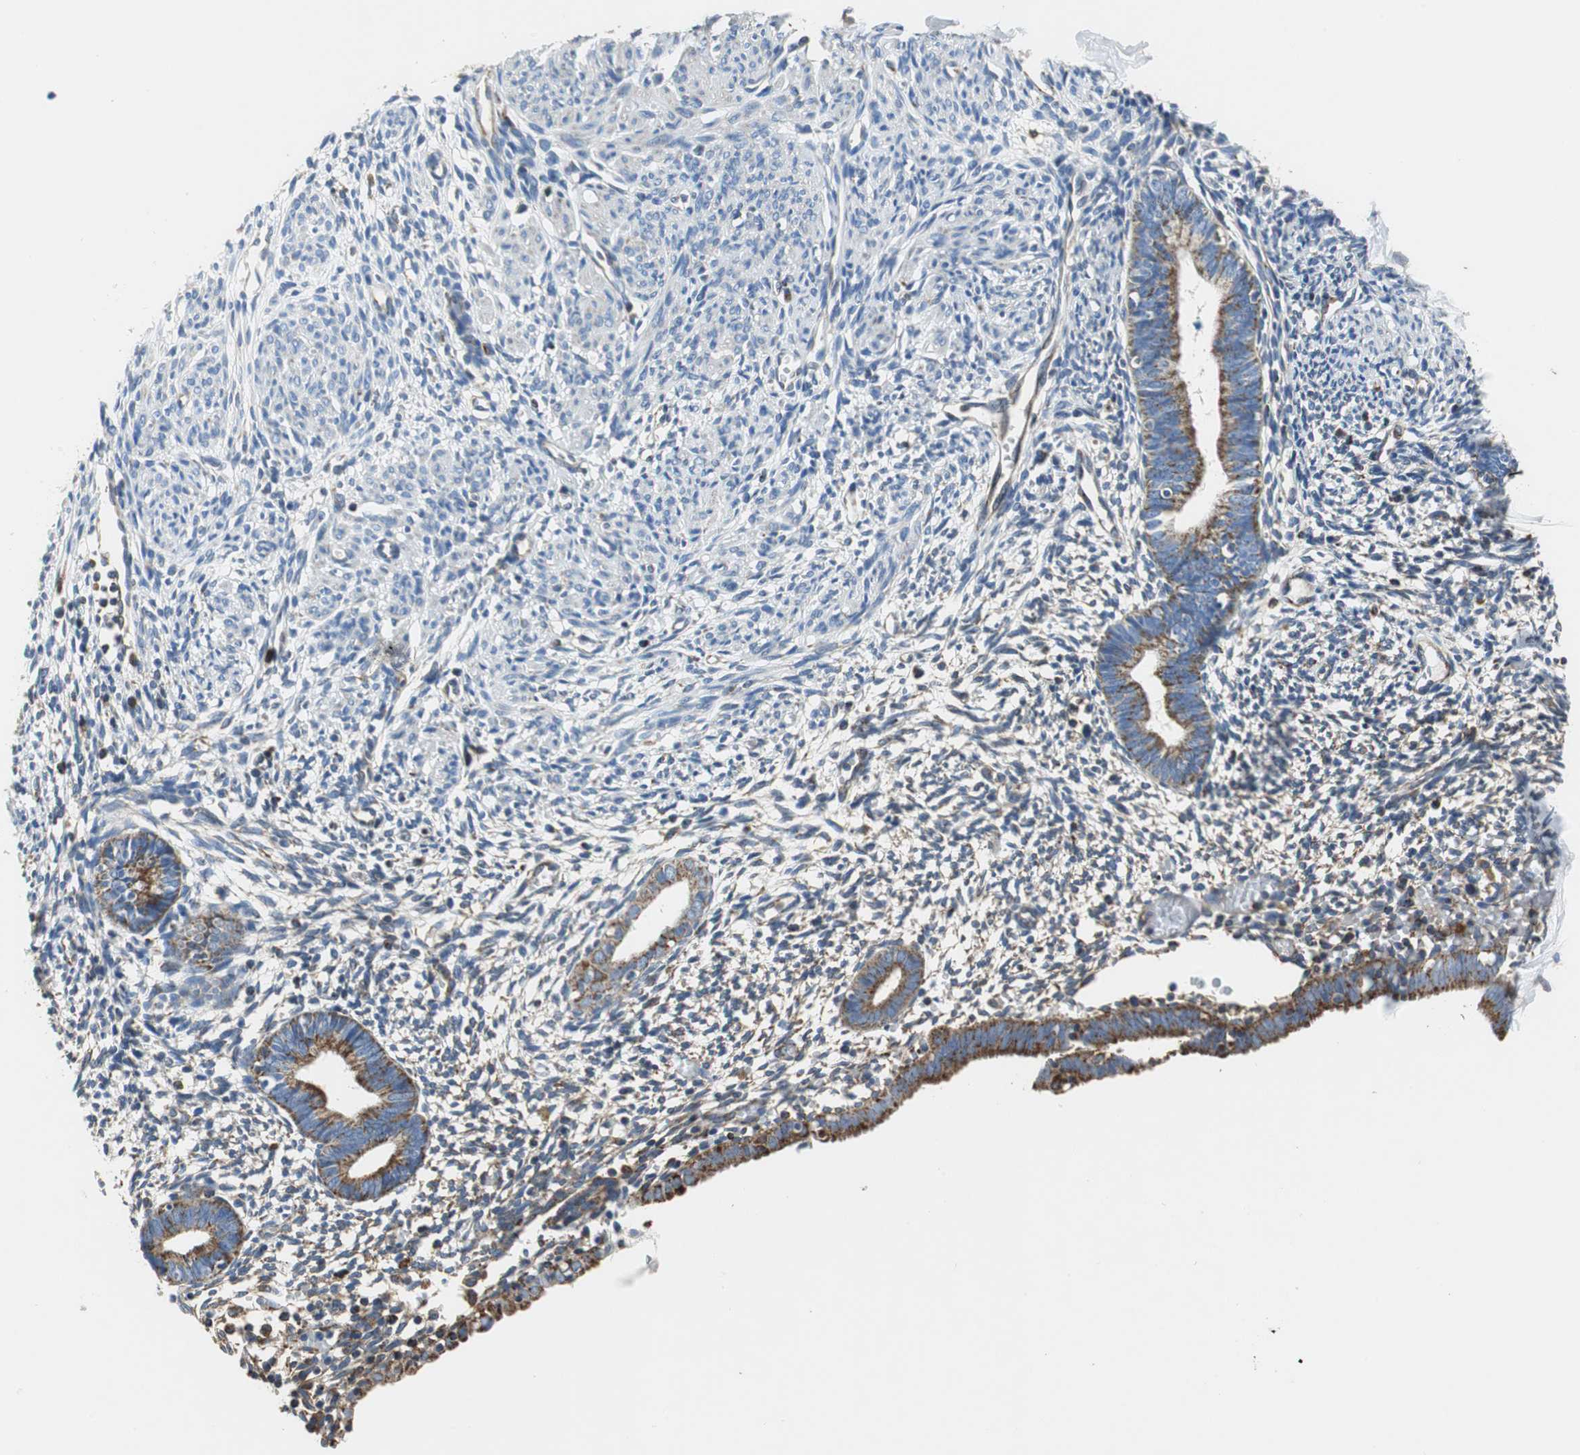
{"staining": {"intensity": "negative", "quantity": "none", "location": "none"}, "tissue": "endometrium", "cell_type": "Cells in endometrial stroma", "image_type": "normal", "snomed": [{"axis": "morphology", "description": "Normal tissue, NOS"}, {"axis": "morphology", "description": "Atrophy, NOS"}, {"axis": "topography", "description": "Uterus"}, {"axis": "topography", "description": "Endometrium"}], "caption": "Immunohistochemistry of unremarkable endometrium reveals no staining in cells in endometrial stroma. Brightfield microscopy of immunohistochemistry (IHC) stained with DAB (3,3'-diaminobenzidine) (brown) and hematoxylin (blue), captured at high magnification.", "gene": "GSTK1", "patient": {"sex": "female", "age": 68}}